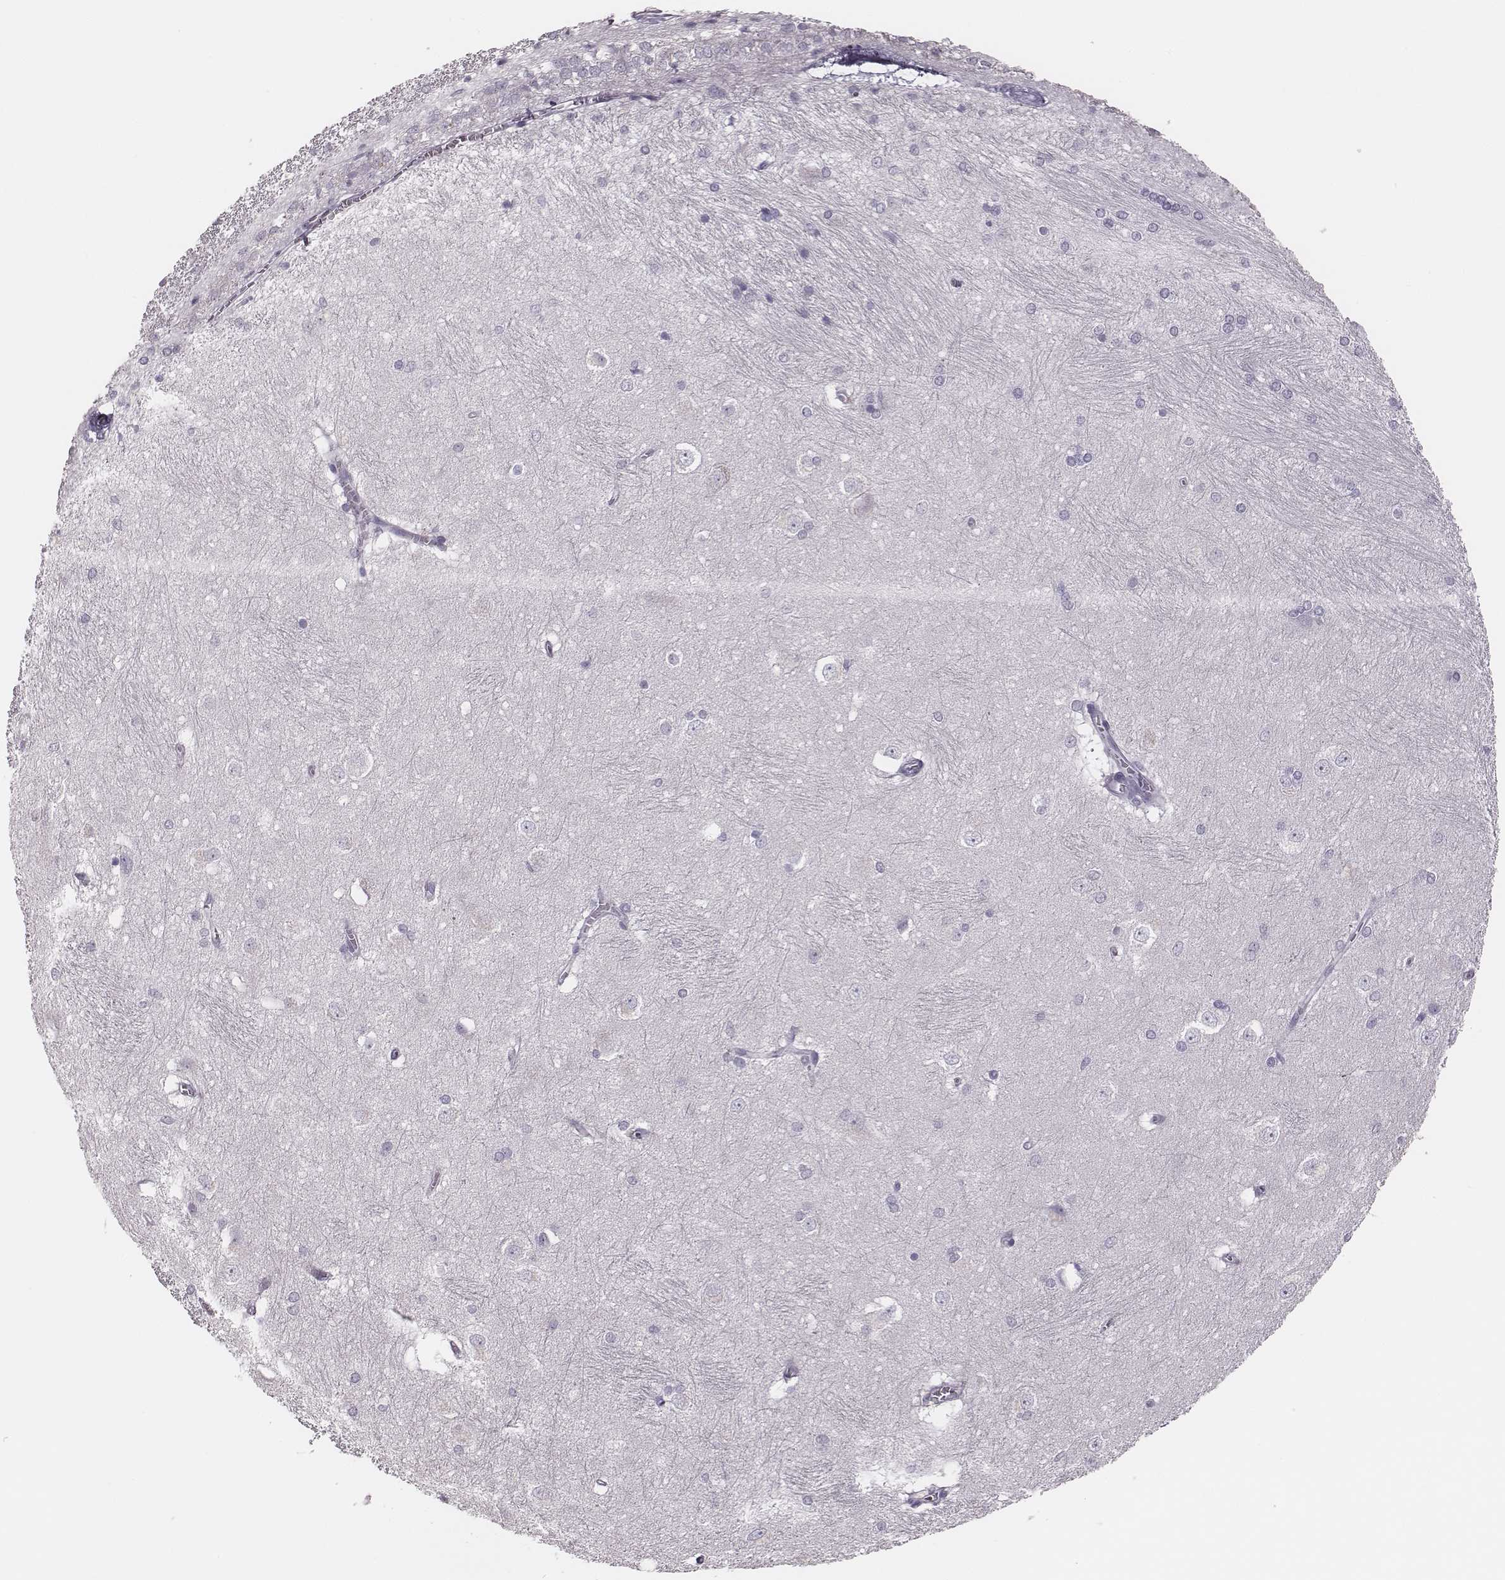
{"staining": {"intensity": "negative", "quantity": "none", "location": "none"}, "tissue": "hippocampus", "cell_type": "Glial cells", "image_type": "normal", "snomed": [{"axis": "morphology", "description": "Normal tissue, NOS"}, {"axis": "topography", "description": "Cerebral cortex"}, {"axis": "topography", "description": "Hippocampus"}], "caption": "Immunohistochemistry micrograph of normal human hippocampus stained for a protein (brown), which displays no positivity in glial cells.", "gene": "ADGRF4", "patient": {"sex": "female", "age": 19}}